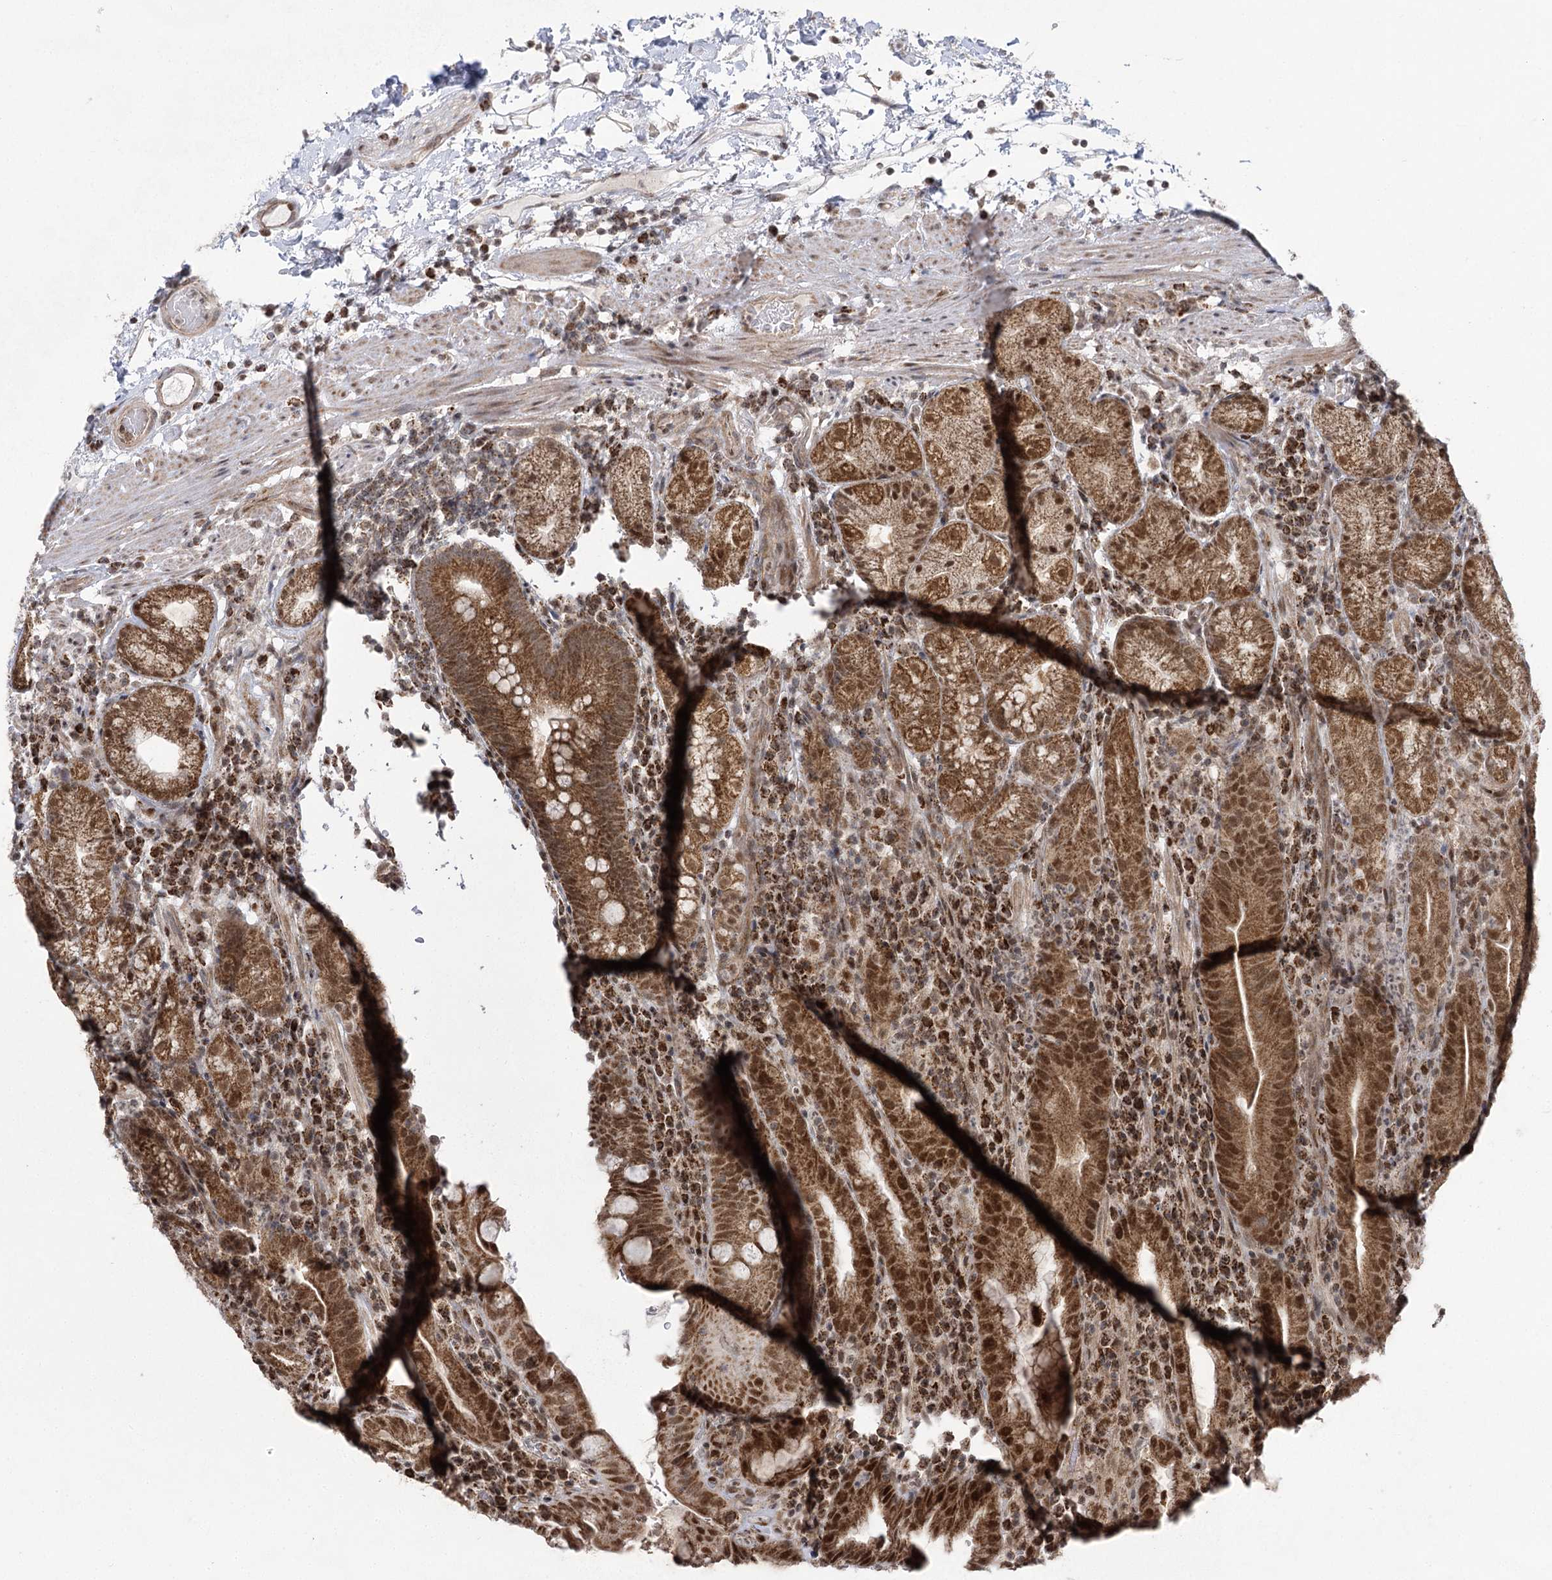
{"staining": {"intensity": "strong", "quantity": ">75%", "location": "cytoplasmic/membranous,nuclear"}, "tissue": "stomach", "cell_type": "Glandular cells", "image_type": "normal", "snomed": [{"axis": "morphology", "description": "Normal tissue, NOS"}, {"axis": "morphology", "description": "Inflammation, NOS"}, {"axis": "topography", "description": "Stomach"}], "caption": "Immunohistochemistry (IHC) photomicrograph of benign stomach: human stomach stained using IHC exhibits high levels of strong protein expression localized specifically in the cytoplasmic/membranous,nuclear of glandular cells, appearing as a cytoplasmic/membranous,nuclear brown color.", "gene": "SLC4A1AP", "patient": {"sex": "male", "age": 79}}